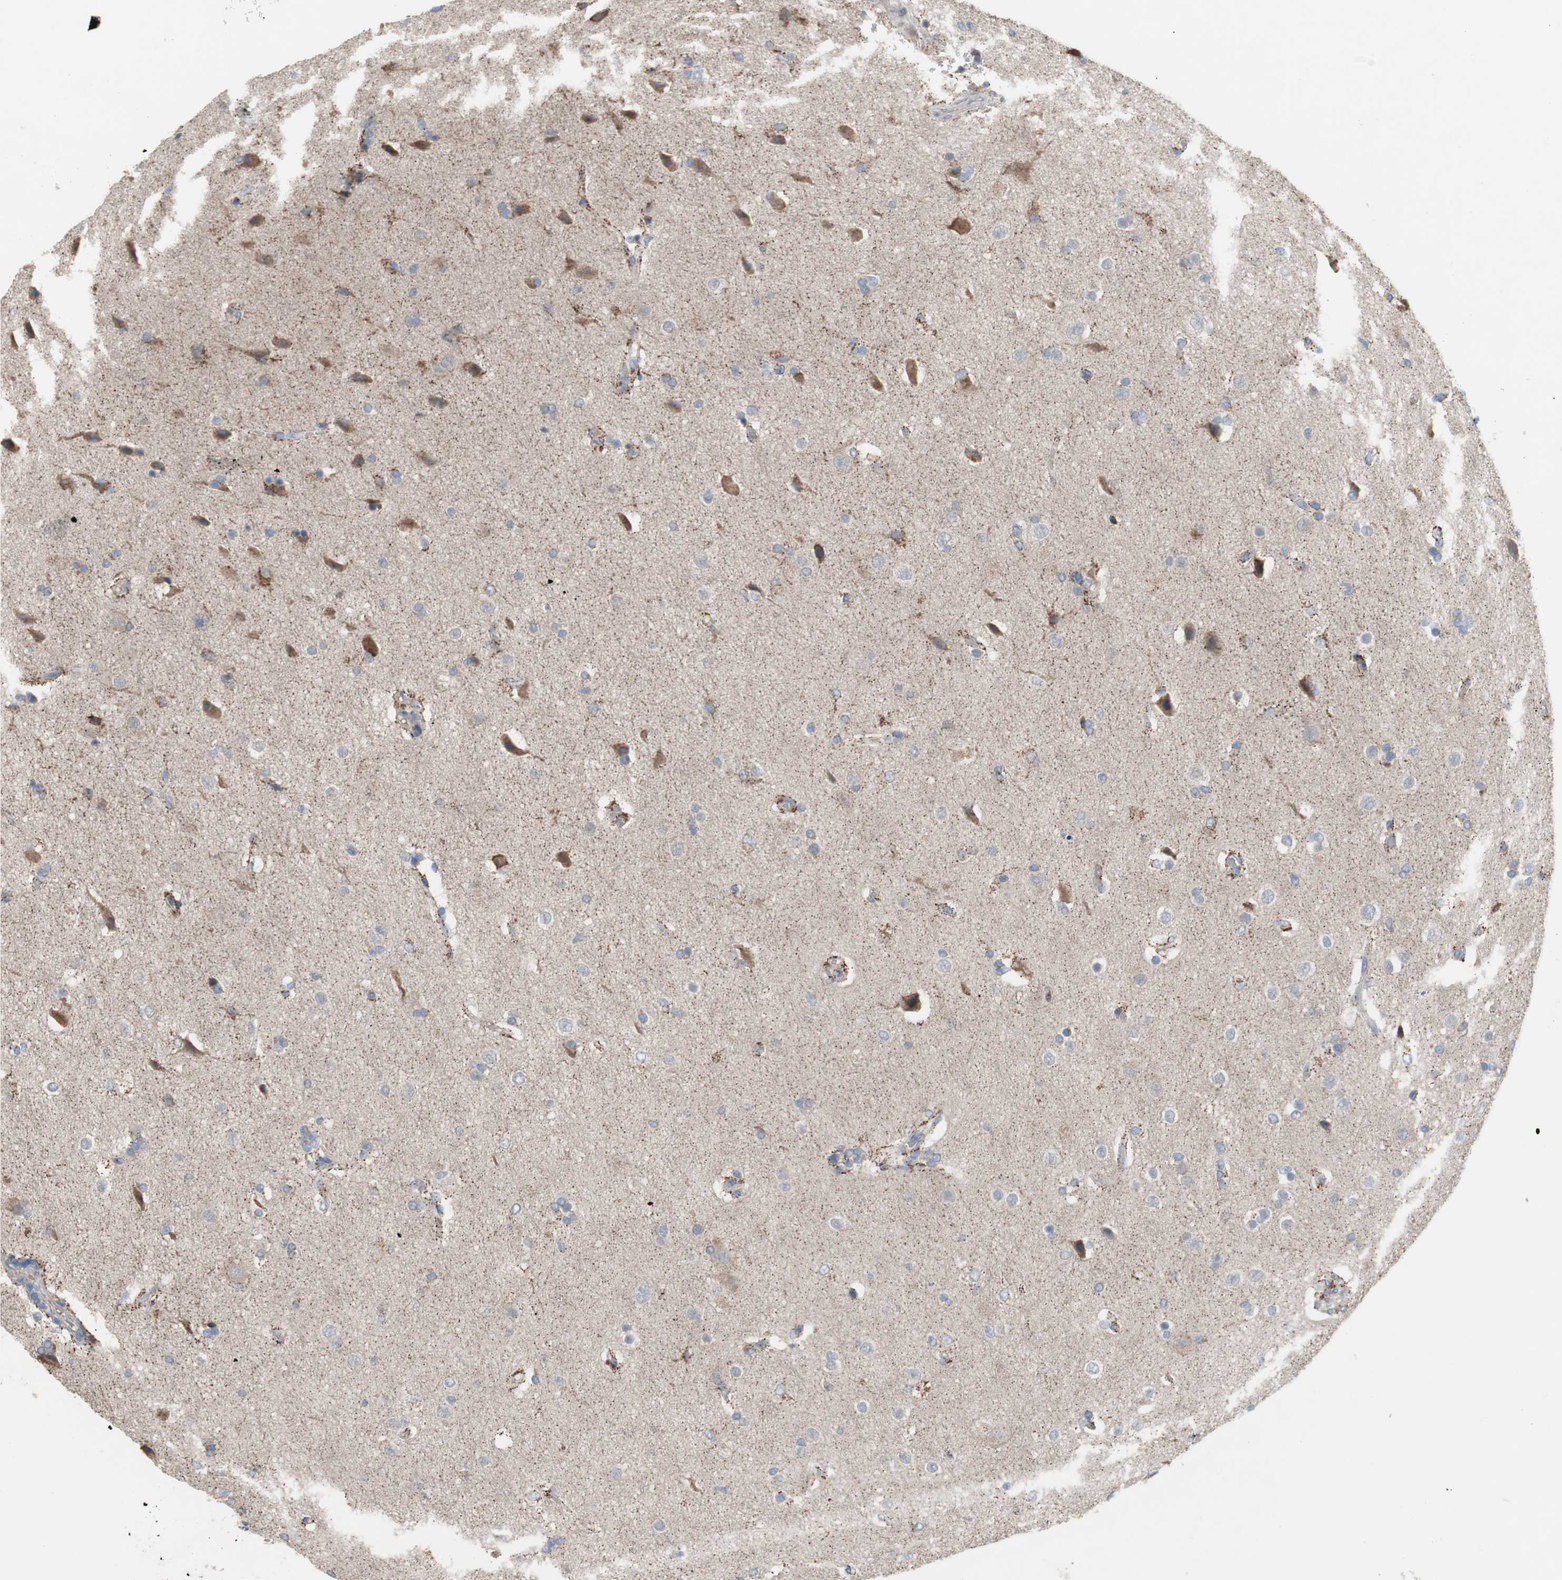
{"staining": {"intensity": "negative", "quantity": "none", "location": "none"}, "tissue": "glioma", "cell_type": "Tumor cells", "image_type": "cancer", "snomed": [{"axis": "morphology", "description": "Glioma, malignant, High grade"}, {"axis": "topography", "description": "Brain"}], "caption": "DAB immunohistochemical staining of malignant glioma (high-grade) displays no significant staining in tumor cells. (Brightfield microscopy of DAB immunohistochemistry at high magnification).", "gene": "TTC14", "patient": {"sex": "male", "age": 71}}